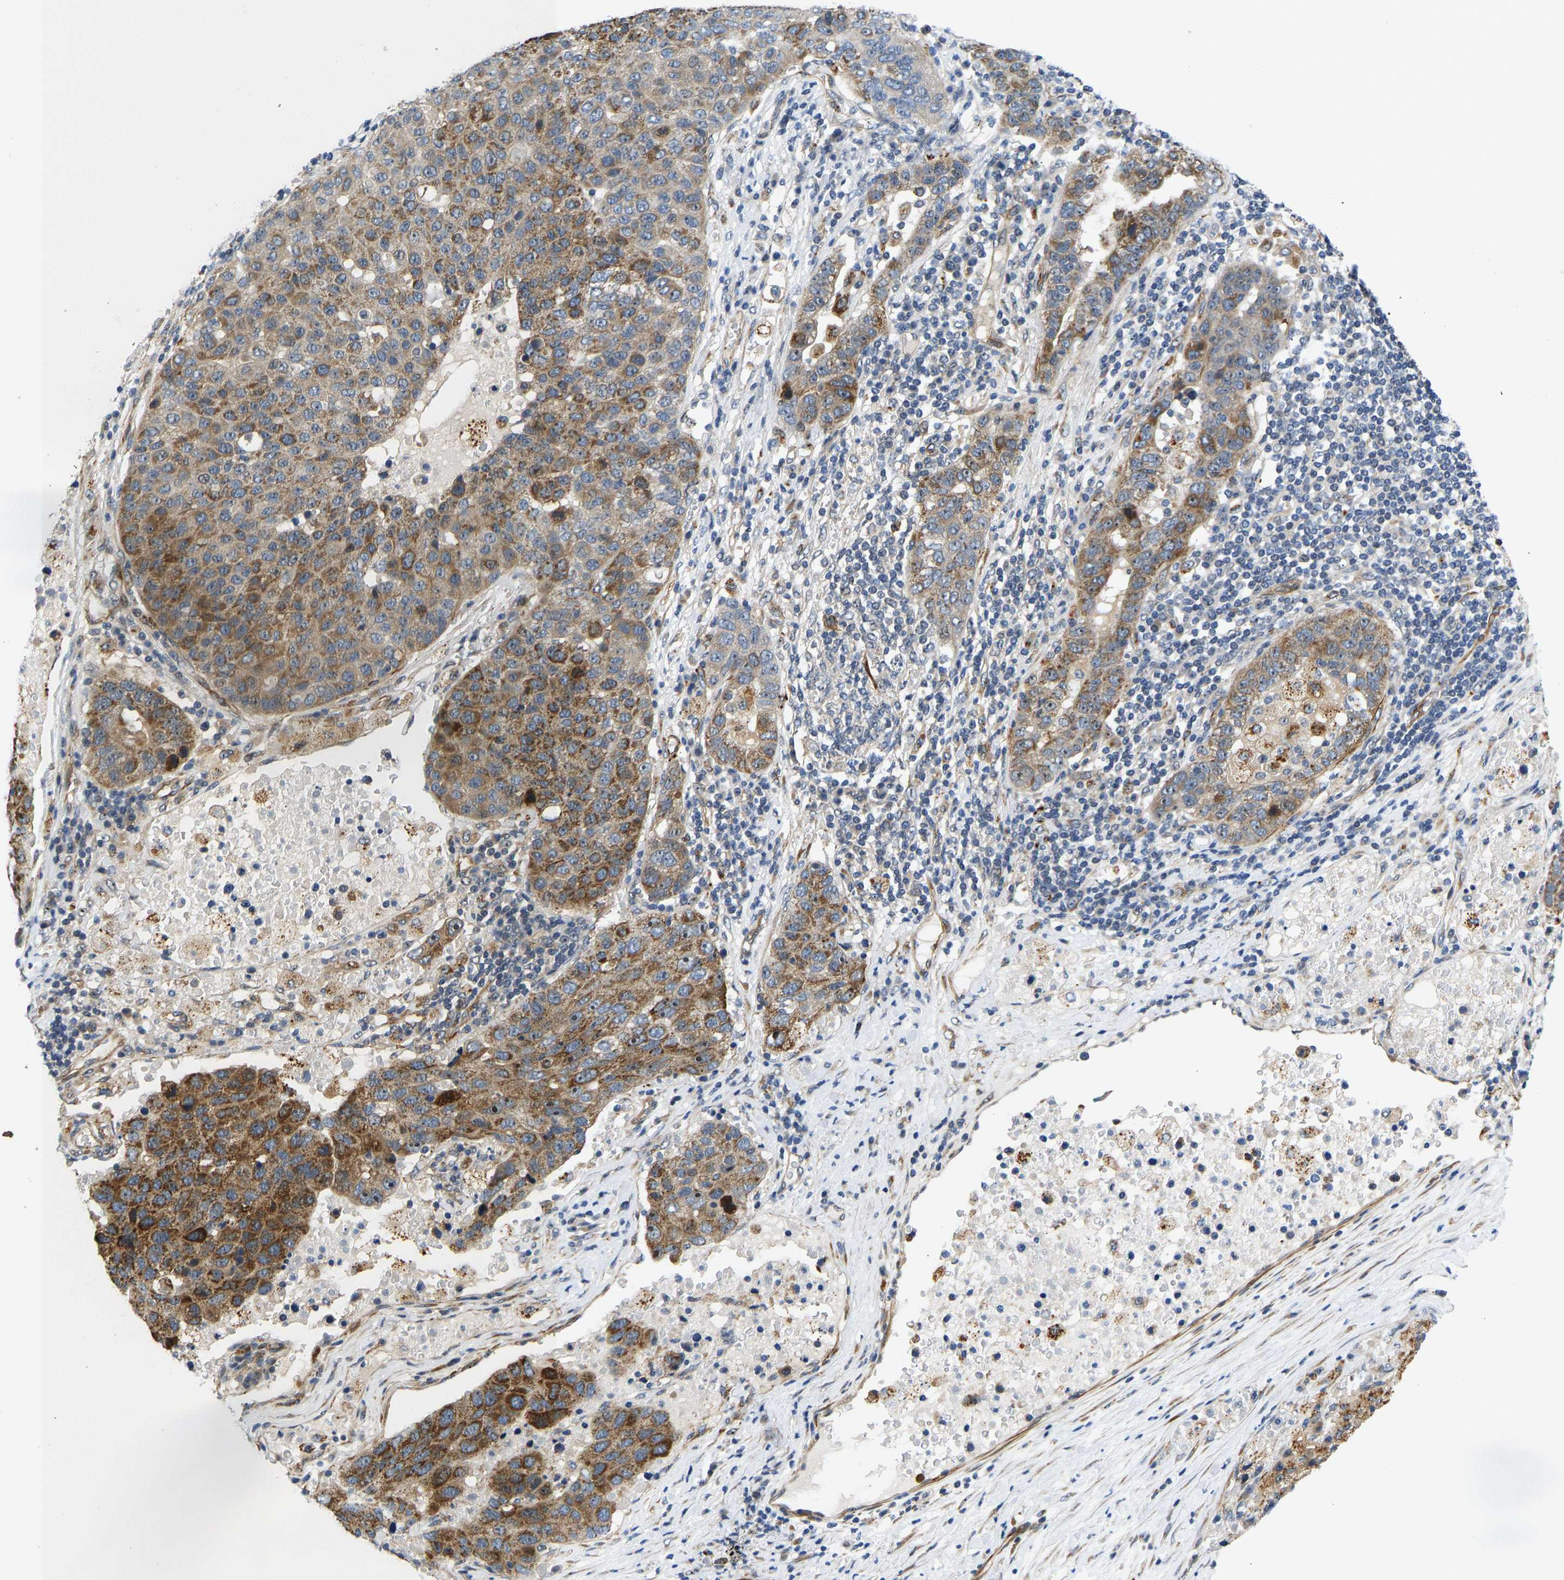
{"staining": {"intensity": "strong", "quantity": "25%-75%", "location": "cytoplasmic/membranous,nuclear"}, "tissue": "pancreatic cancer", "cell_type": "Tumor cells", "image_type": "cancer", "snomed": [{"axis": "morphology", "description": "Adenocarcinoma, NOS"}, {"axis": "topography", "description": "Pancreas"}], "caption": "Tumor cells show high levels of strong cytoplasmic/membranous and nuclear staining in about 25%-75% of cells in pancreatic cancer. The staining was performed using DAB (3,3'-diaminobenzidine), with brown indicating positive protein expression. Nuclei are stained blue with hematoxylin.", "gene": "RESF1", "patient": {"sex": "female", "age": 61}}